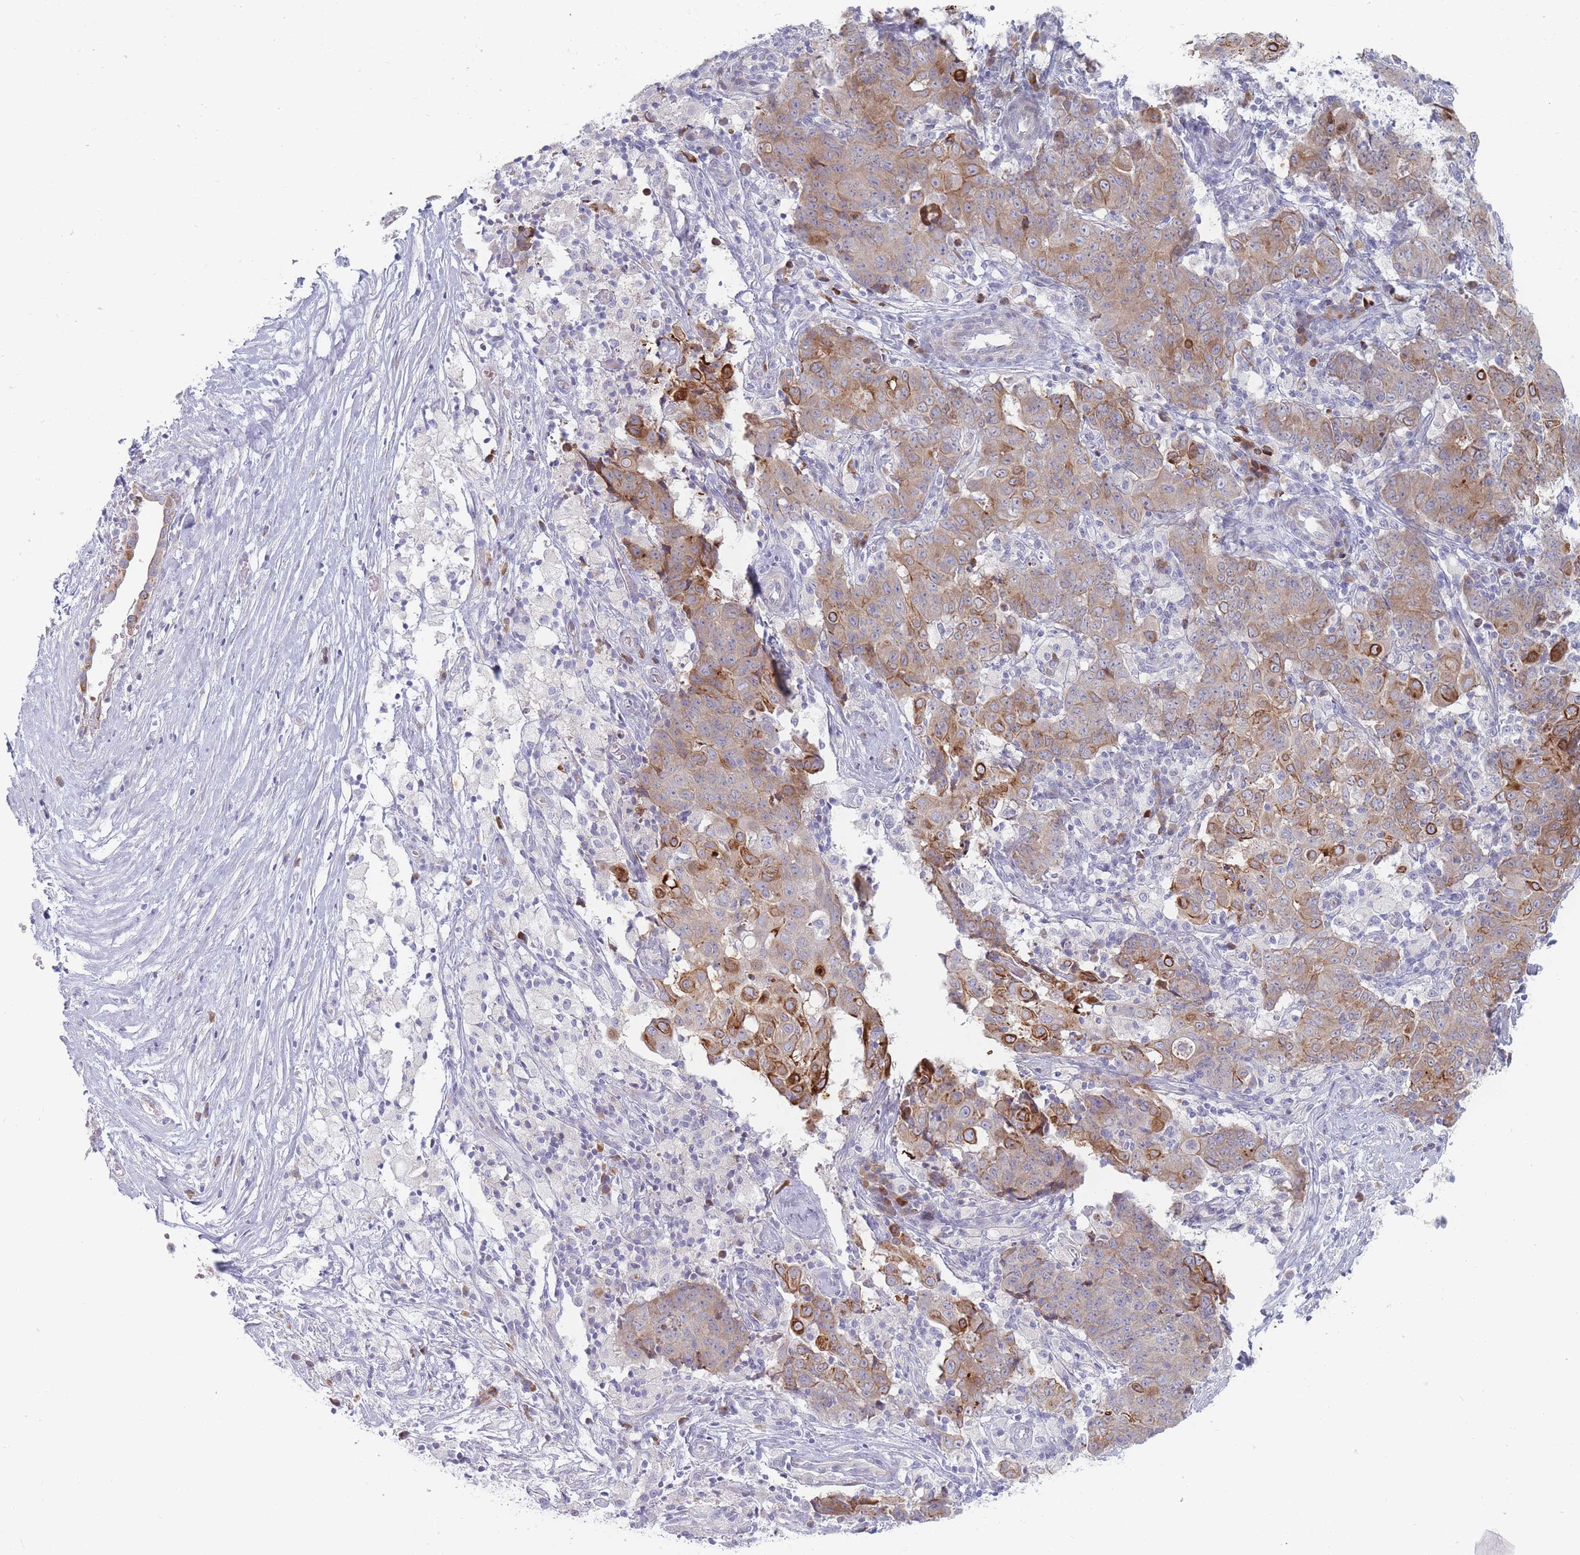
{"staining": {"intensity": "moderate", "quantity": "25%-75%", "location": "cytoplasmic/membranous"}, "tissue": "ovarian cancer", "cell_type": "Tumor cells", "image_type": "cancer", "snomed": [{"axis": "morphology", "description": "Carcinoma, endometroid"}, {"axis": "topography", "description": "Ovary"}], "caption": "Brown immunohistochemical staining in human ovarian cancer demonstrates moderate cytoplasmic/membranous positivity in approximately 25%-75% of tumor cells. (DAB (3,3'-diaminobenzidine) IHC with brightfield microscopy, high magnification).", "gene": "SPATS1", "patient": {"sex": "female", "age": 42}}